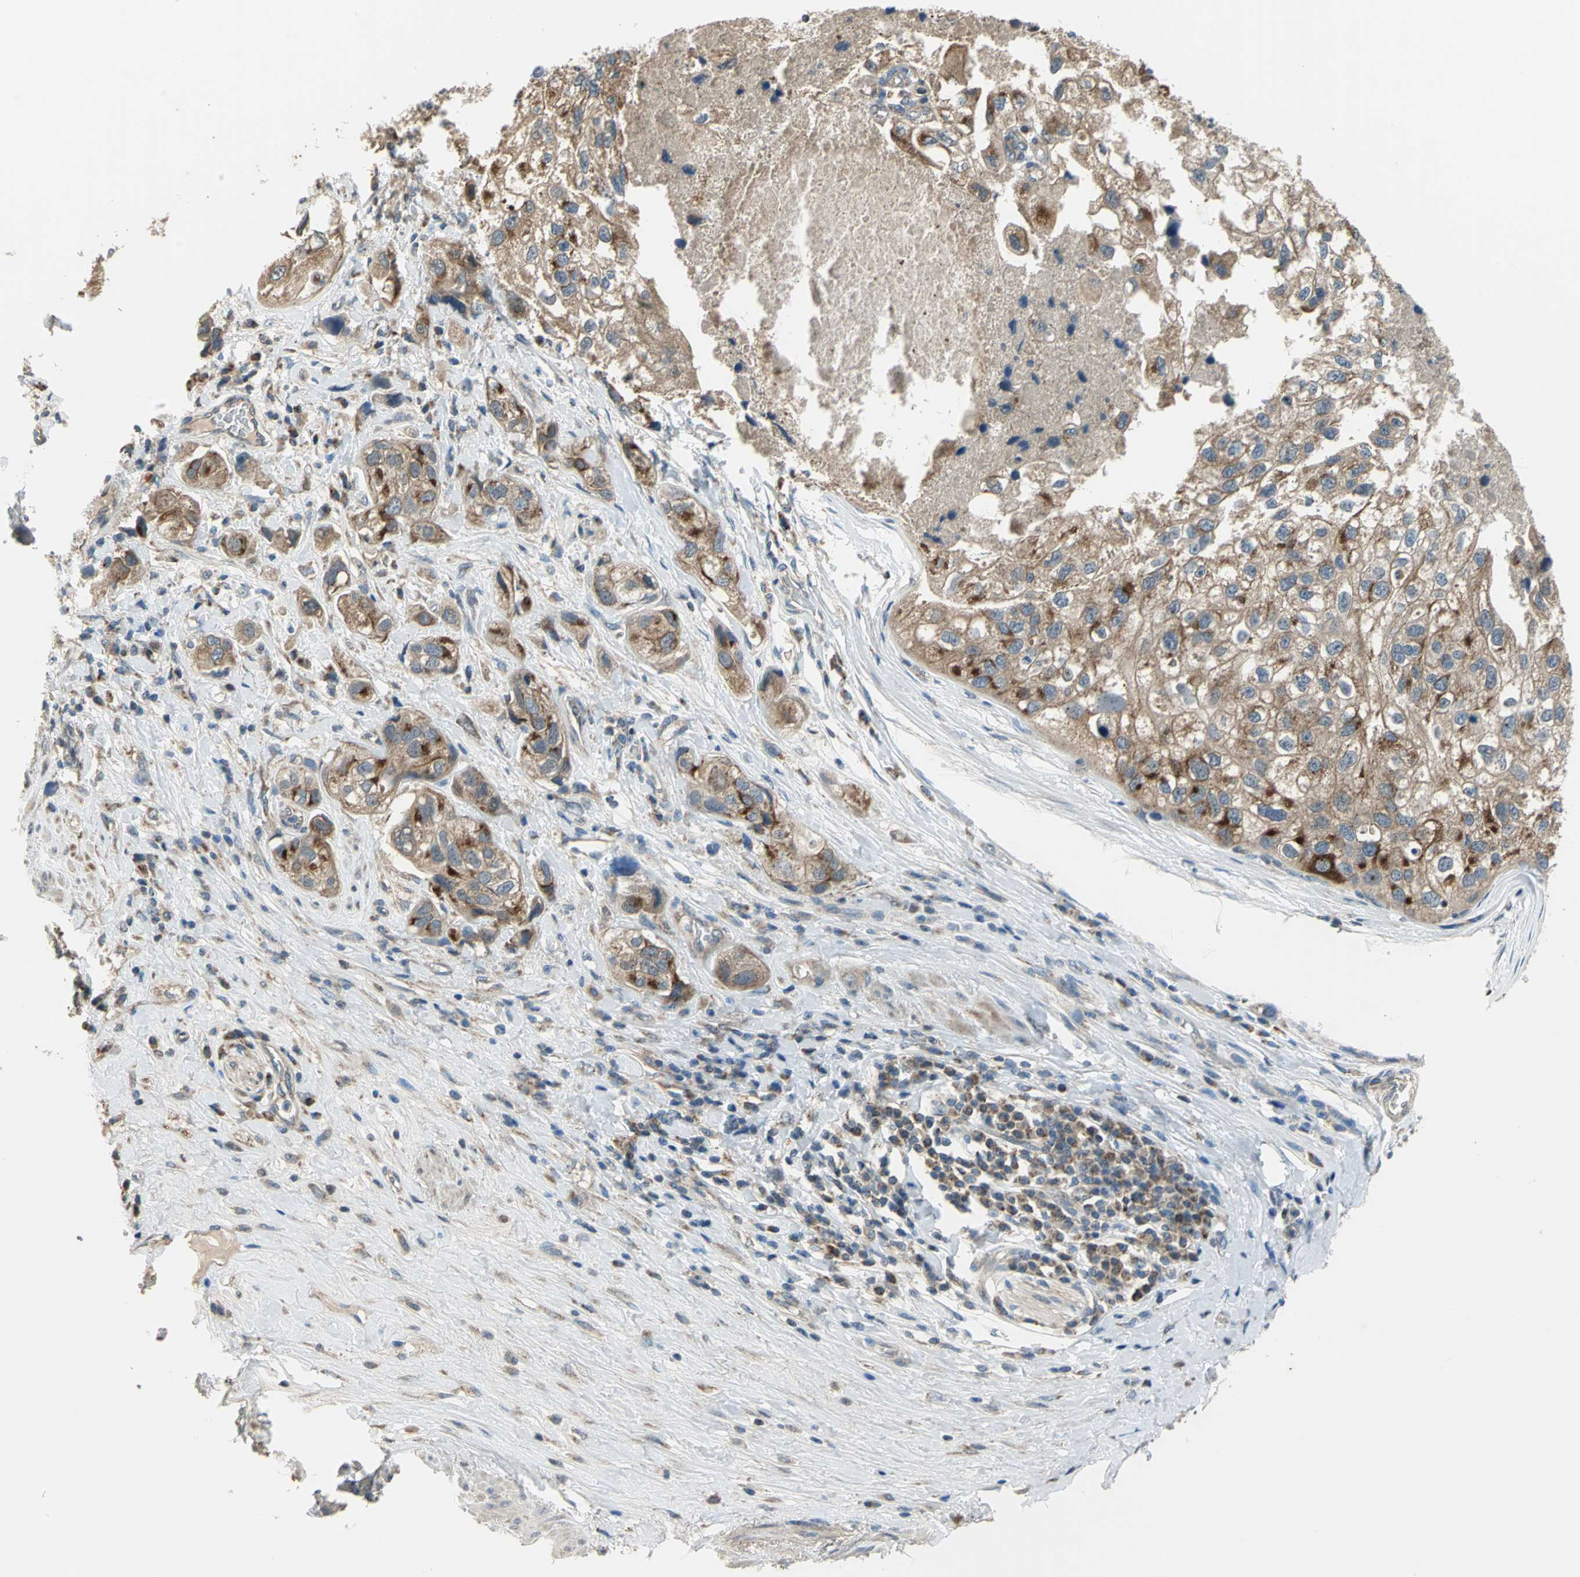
{"staining": {"intensity": "moderate", "quantity": ">75%", "location": "cytoplasmic/membranous"}, "tissue": "urothelial cancer", "cell_type": "Tumor cells", "image_type": "cancer", "snomed": [{"axis": "morphology", "description": "Urothelial carcinoma, High grade"}, {"axis": "topography", "description": "Urinary bladder"}], "caption": "An image showing moderate cytoplasmic/membranous expression in approximately >75% of tumor cells in high-grade urothelial carcinoma, as visualized by brown immunohistochemical staining.", "gene": "TRAK1", "patient": {"sex": "female", "age": 64}}